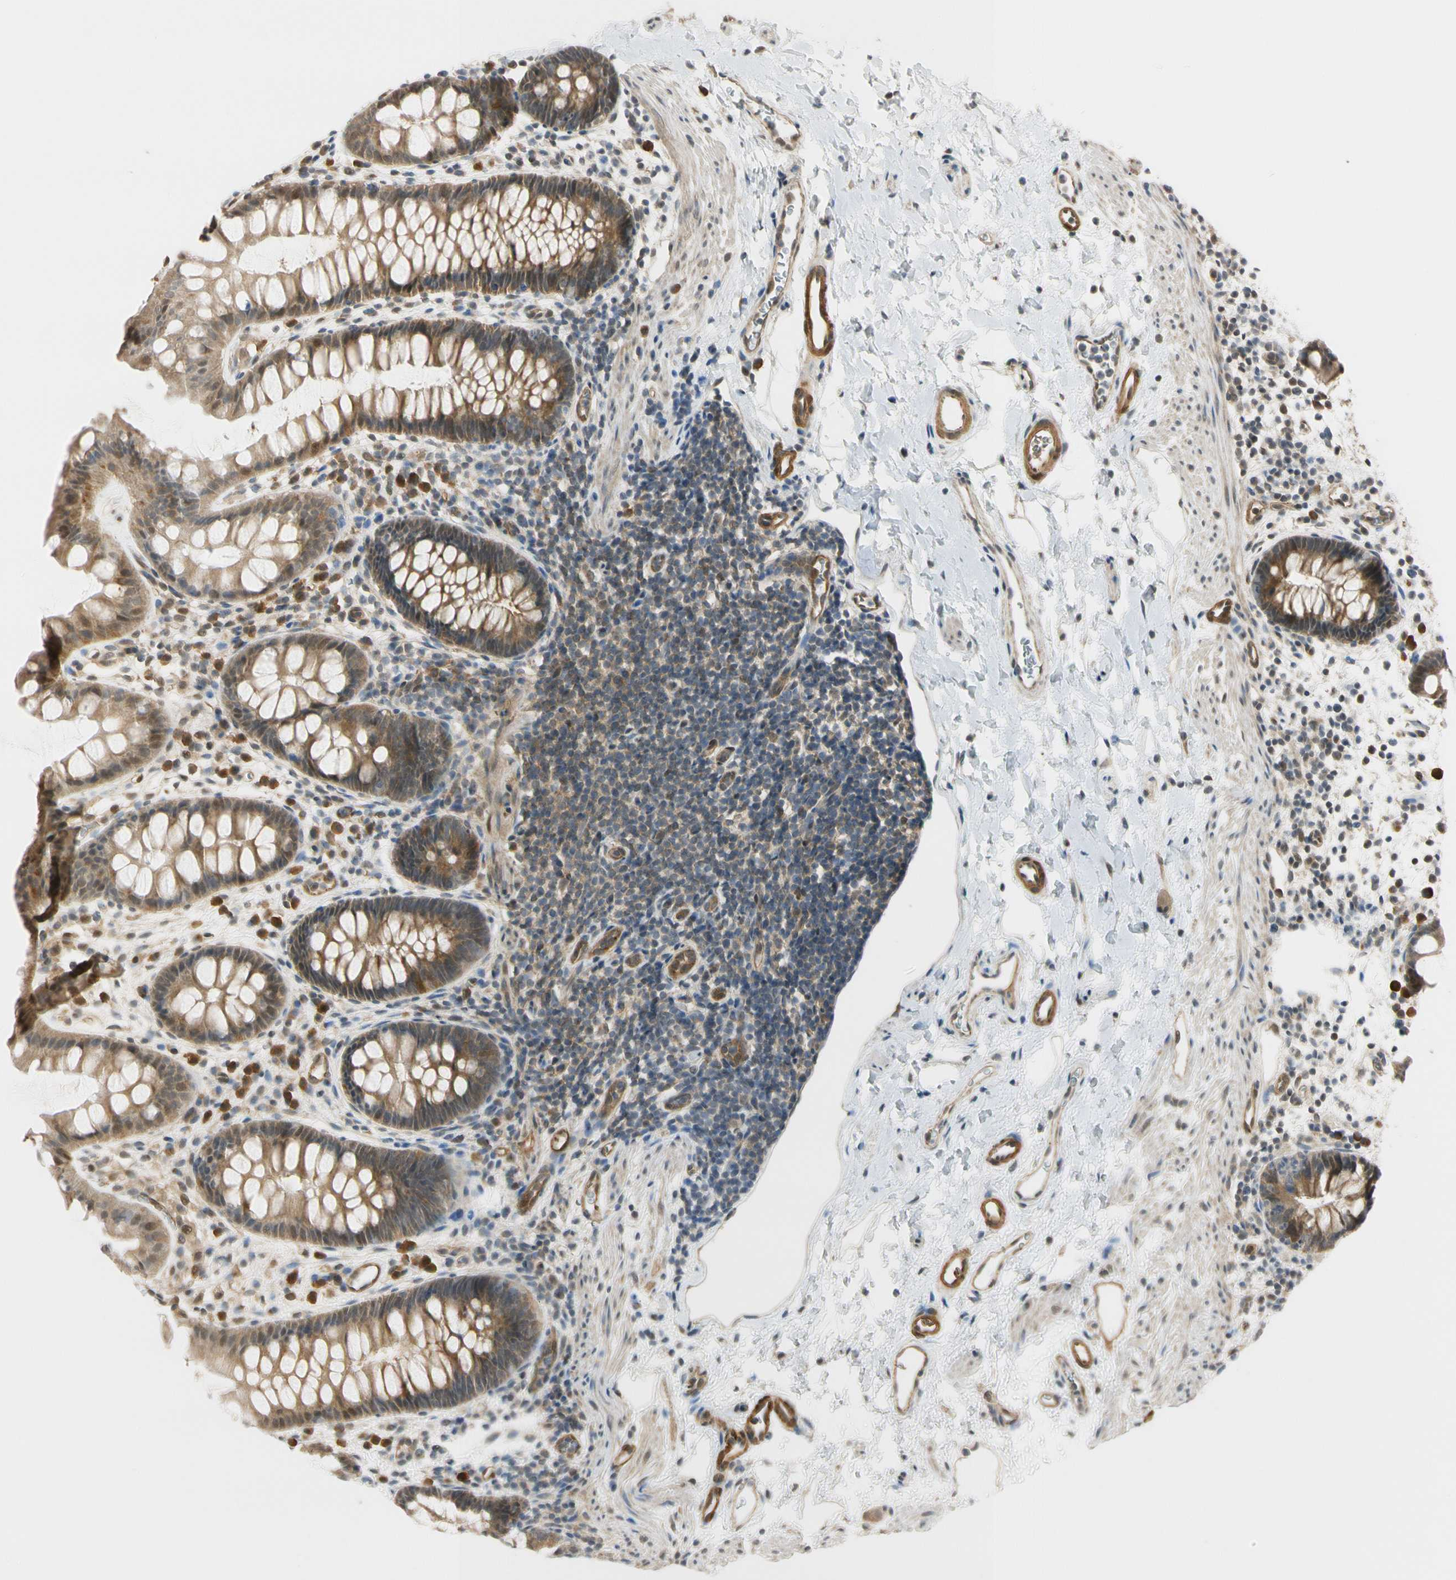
{"staining": {"intensity": "moderate", "quantity": "25%-75%", "location": "cytoplasmic/membranous"}, "tissue": "rectum", "cell_type": "Glandular cells", "image_type": "normal", "snomed": [{"axis": "morphology", "description": "Normal tissue, NOS"}, {"axis": "topography", "description": "Rectum"}], "caption": "Protein expression analysis of unremarkable rectum exhibits moderate cytoplasmic/membranous positivity in approximately 25%-75% of glandular cells. The protein is shown in brown color, while the nuclei are stained blue.", "gene": "RASGRF1", "patient": {"sex": "female", "age": 24}}